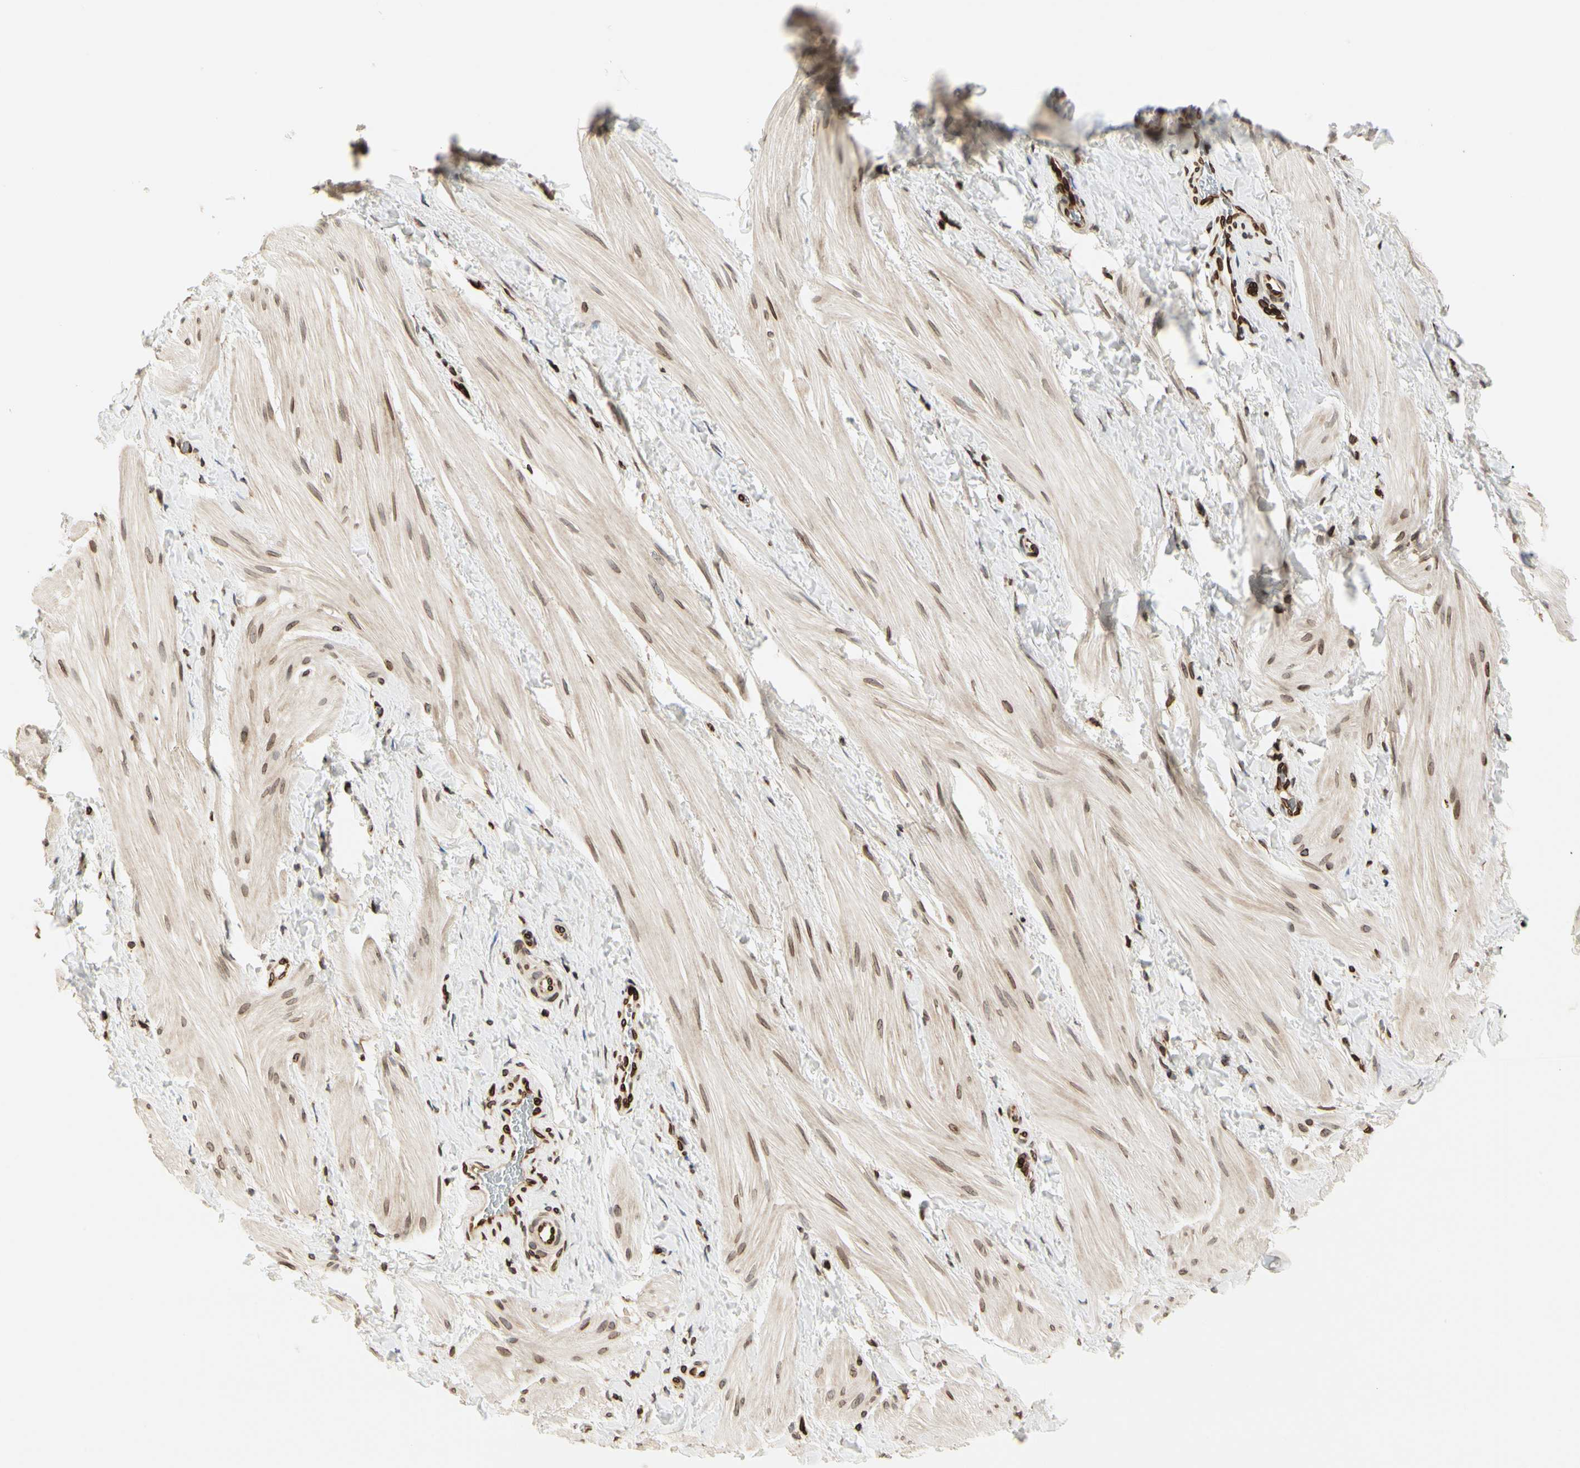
{"staining": {"intensity": "moderate", "quantity": "<25%", "location": "cytoplasmic/membranous,nuclear"}, "tissue": "smooth muscle", "cell_type": "Smooth muscle cells", "image_type": "normal", "snomed": [{"axis": "morphology", "description": "Normal tissue, NOS"}, {"axis": "topography", "description": "Smooth muscle"}], "caption": "Approximately <25% of smooth muscle cells in unremarkable smooth muscle show moderate cytoplasmic/membranous,nuclear protein staining as visualized by brown immunohistochemical staining.", "gene": "TMPO", "patient": {"sex": "male", "age": 16}}